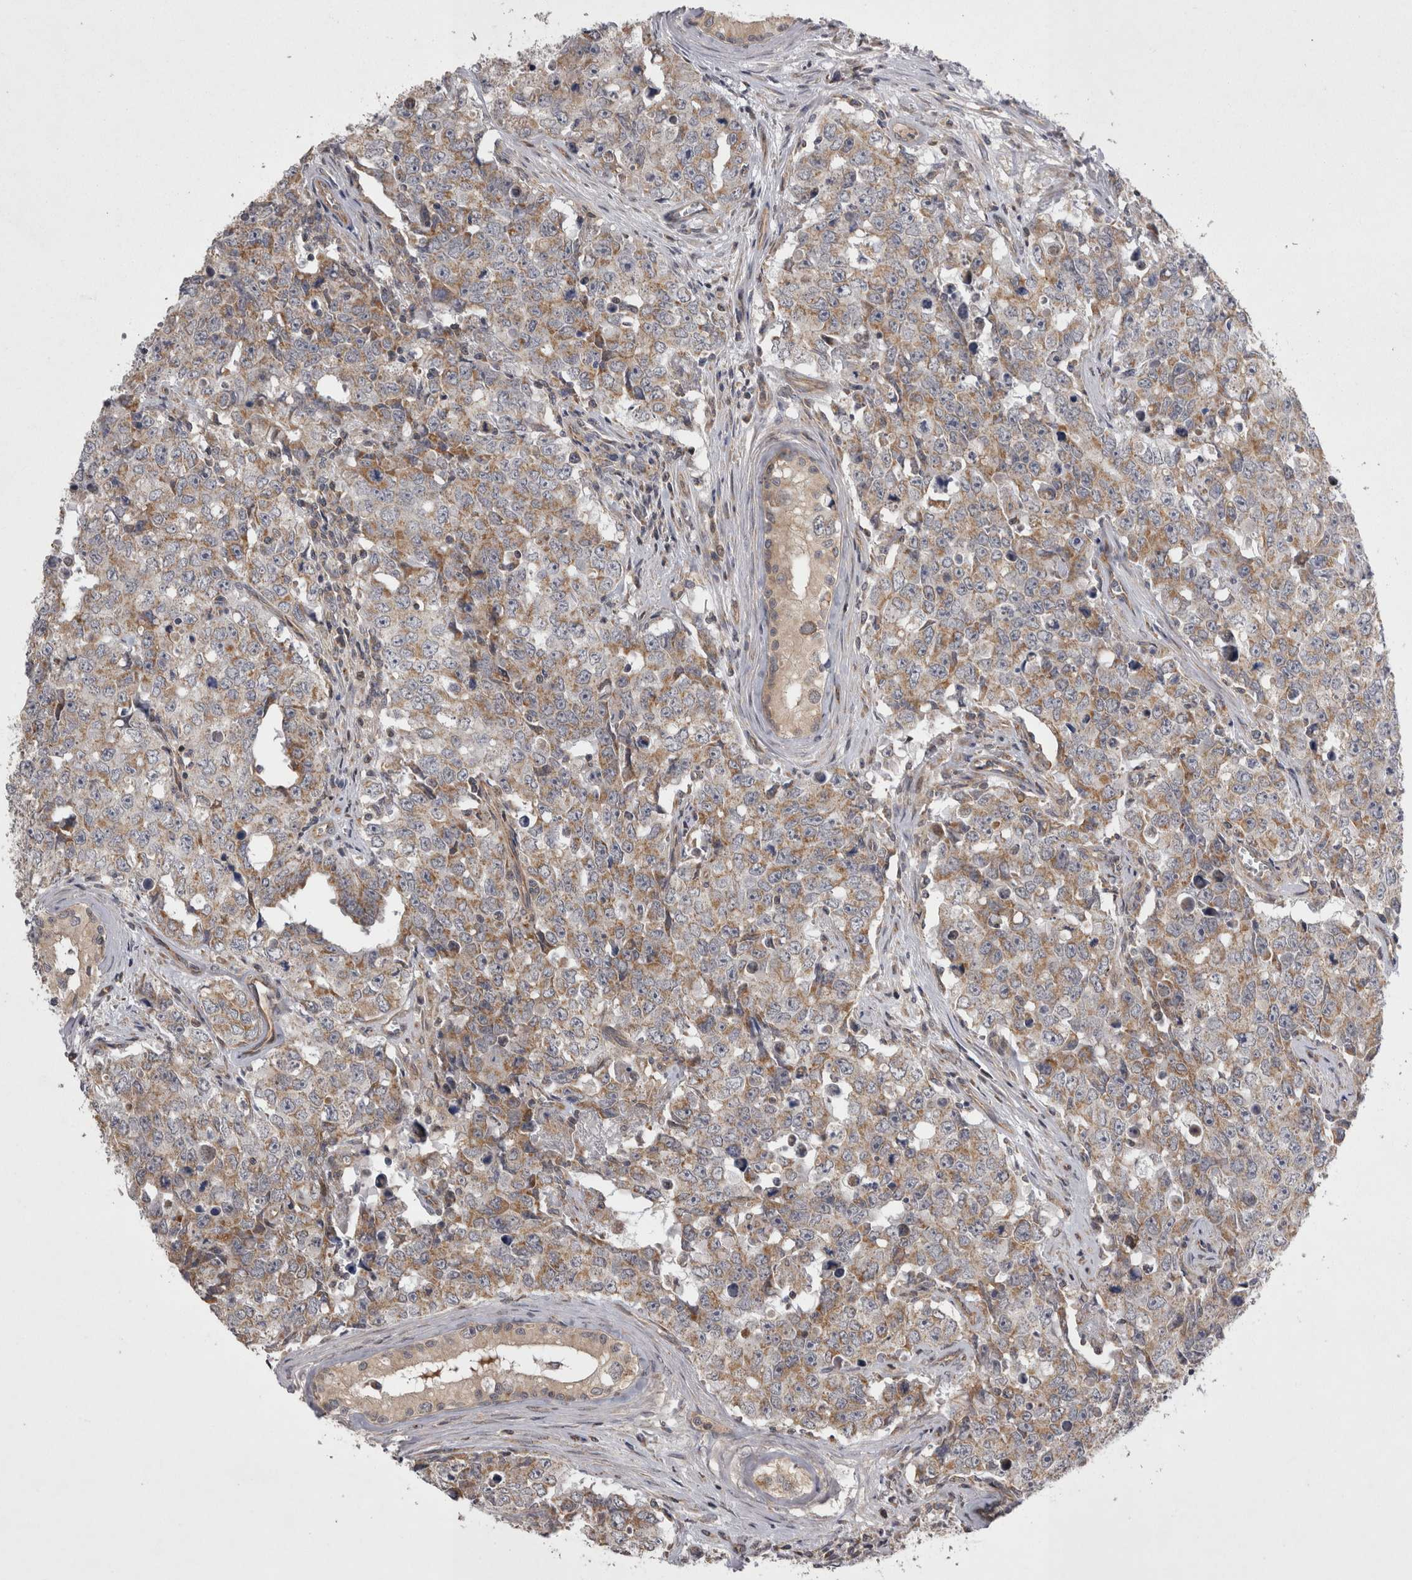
{"staining": {"intensity": "moderate", "quantity": "25%-75%", "location": "cytoplasmic/membranous"}, "tissue": "testis cancer", "cell_type": "Tumor cells", "image_type": "cancer", "snomed": [{"axis": "morphology", "description": "Carcinoma, Embryonal, NOS"}, {"axis": "topography", "description": "Testis"}], "caption": "Immunohistochemical staining of human testis embryonal carcinoma shows moderate cytoplasmic/membranous protein expression in approximately 25%-75% of tumor cells.", "gene": "TSPOAP1", "patient": {"sex": "male", "age": 28}}